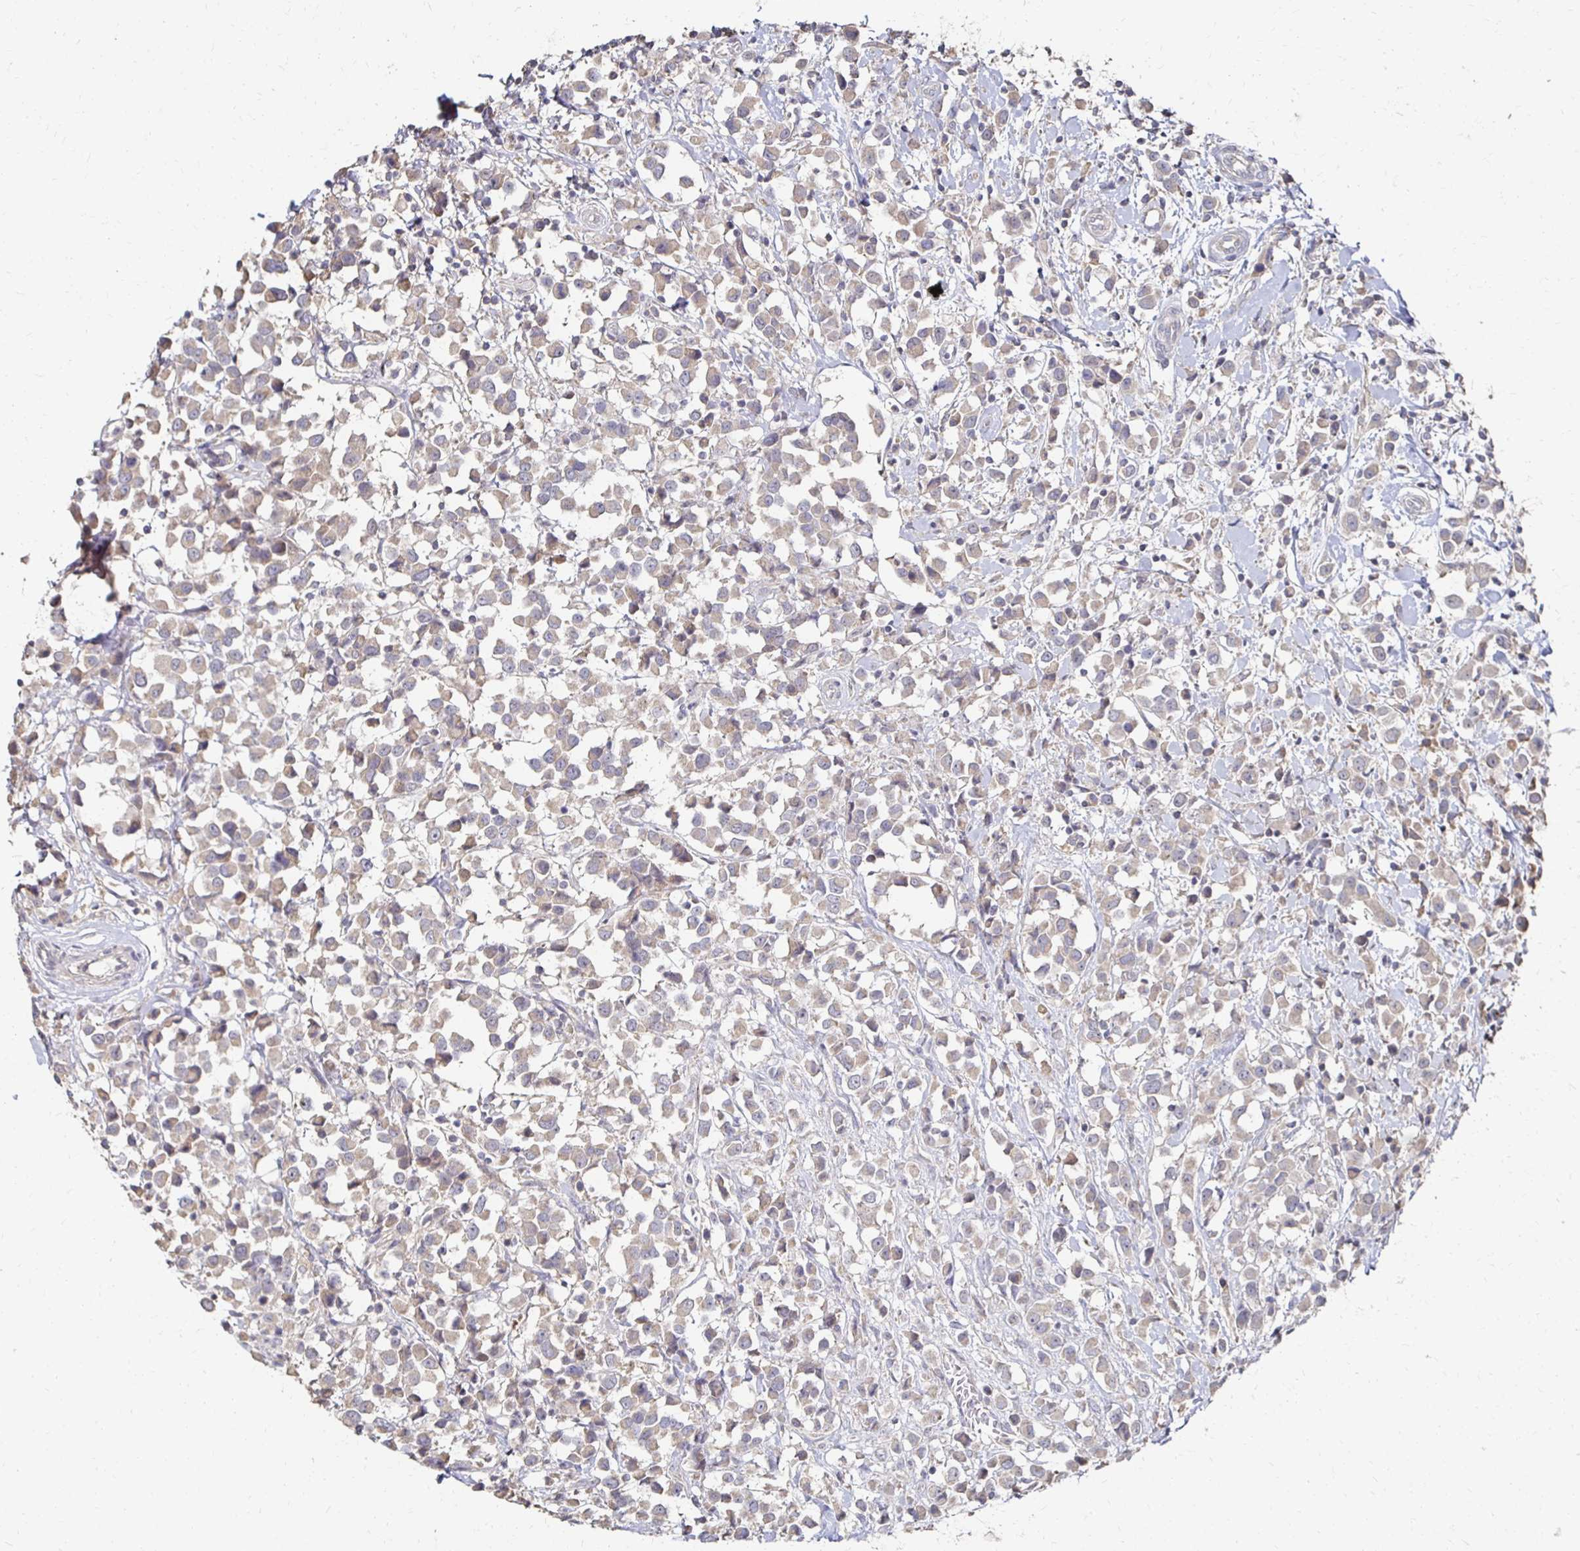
{"staining": {"intensity": "weak", "quantity": "25%-75%", "location": "cytoplasmic/membranous"}, "tissue": "breast cancer", "cell_type": "Tumor cells", "image_type": "cancer", "snomed": [{"axis": "morphology", "description": "Duct carcinoma"}, {"axis": "topography", "description": "Breast"}], "caption": "Approximately 25%-75% of tumor cells in breast infiltrating ductal carcinoma reveal weak cytoplasmic/membranous protein expression as visualized by brown immunohistochemical staining.", "gene": "ZNF727", "patient": {"sex": "female", "age": 61}}